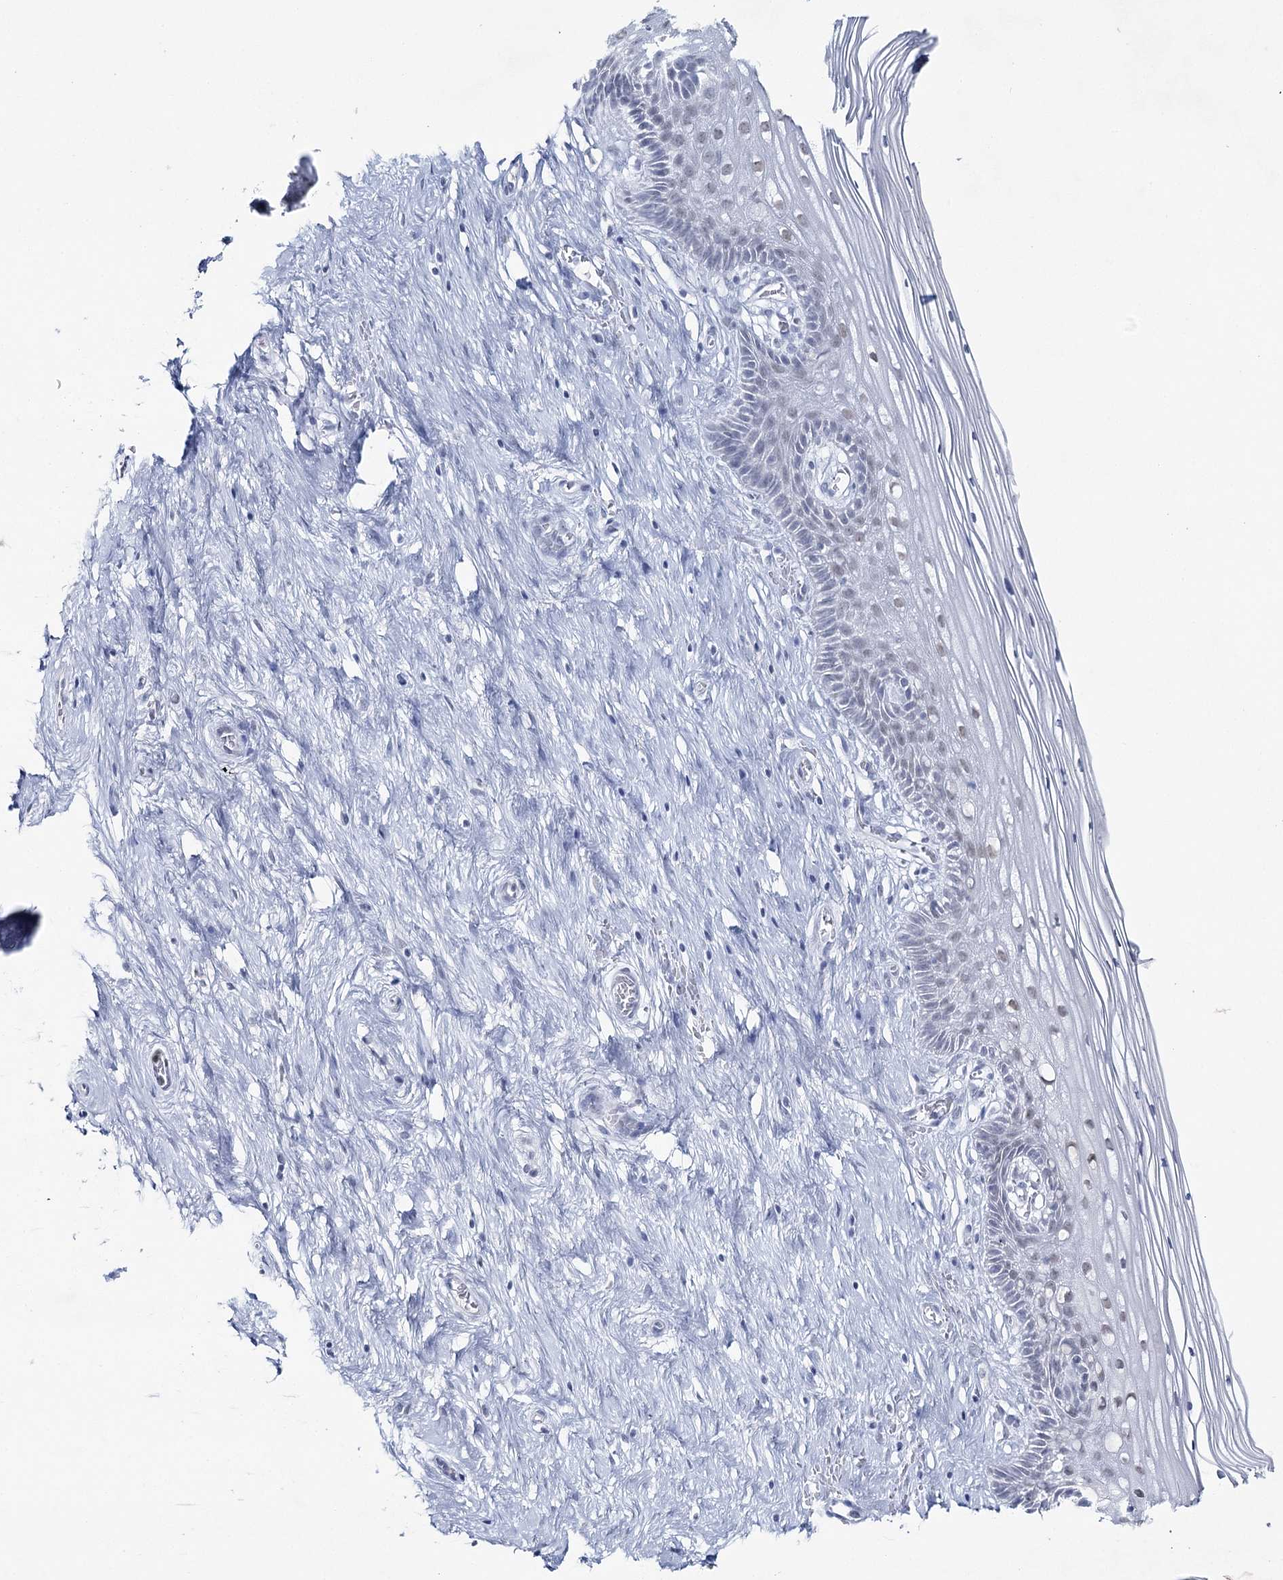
{"staining": {"intensity": "weak", "quantity": "<25%", "location": "nuclear"}, "tissue": "cervix", "cell_type": "Glandular cells", "image_type": "normal", "snomed": [{"axis": "morphology", "description": "Normal tissue, NOS"}, {"axis": "topography", "description": "Cervix"}], "caption": "IHC of benign cervix reveals no staining in glandular cells. (Stains: DAB IHC with hematoxylin counter stain, Microscopy: brightfield microscopy at high magnification).", "gene": "ZC3H8", "patient": {"sex": "female", "age": 33}}